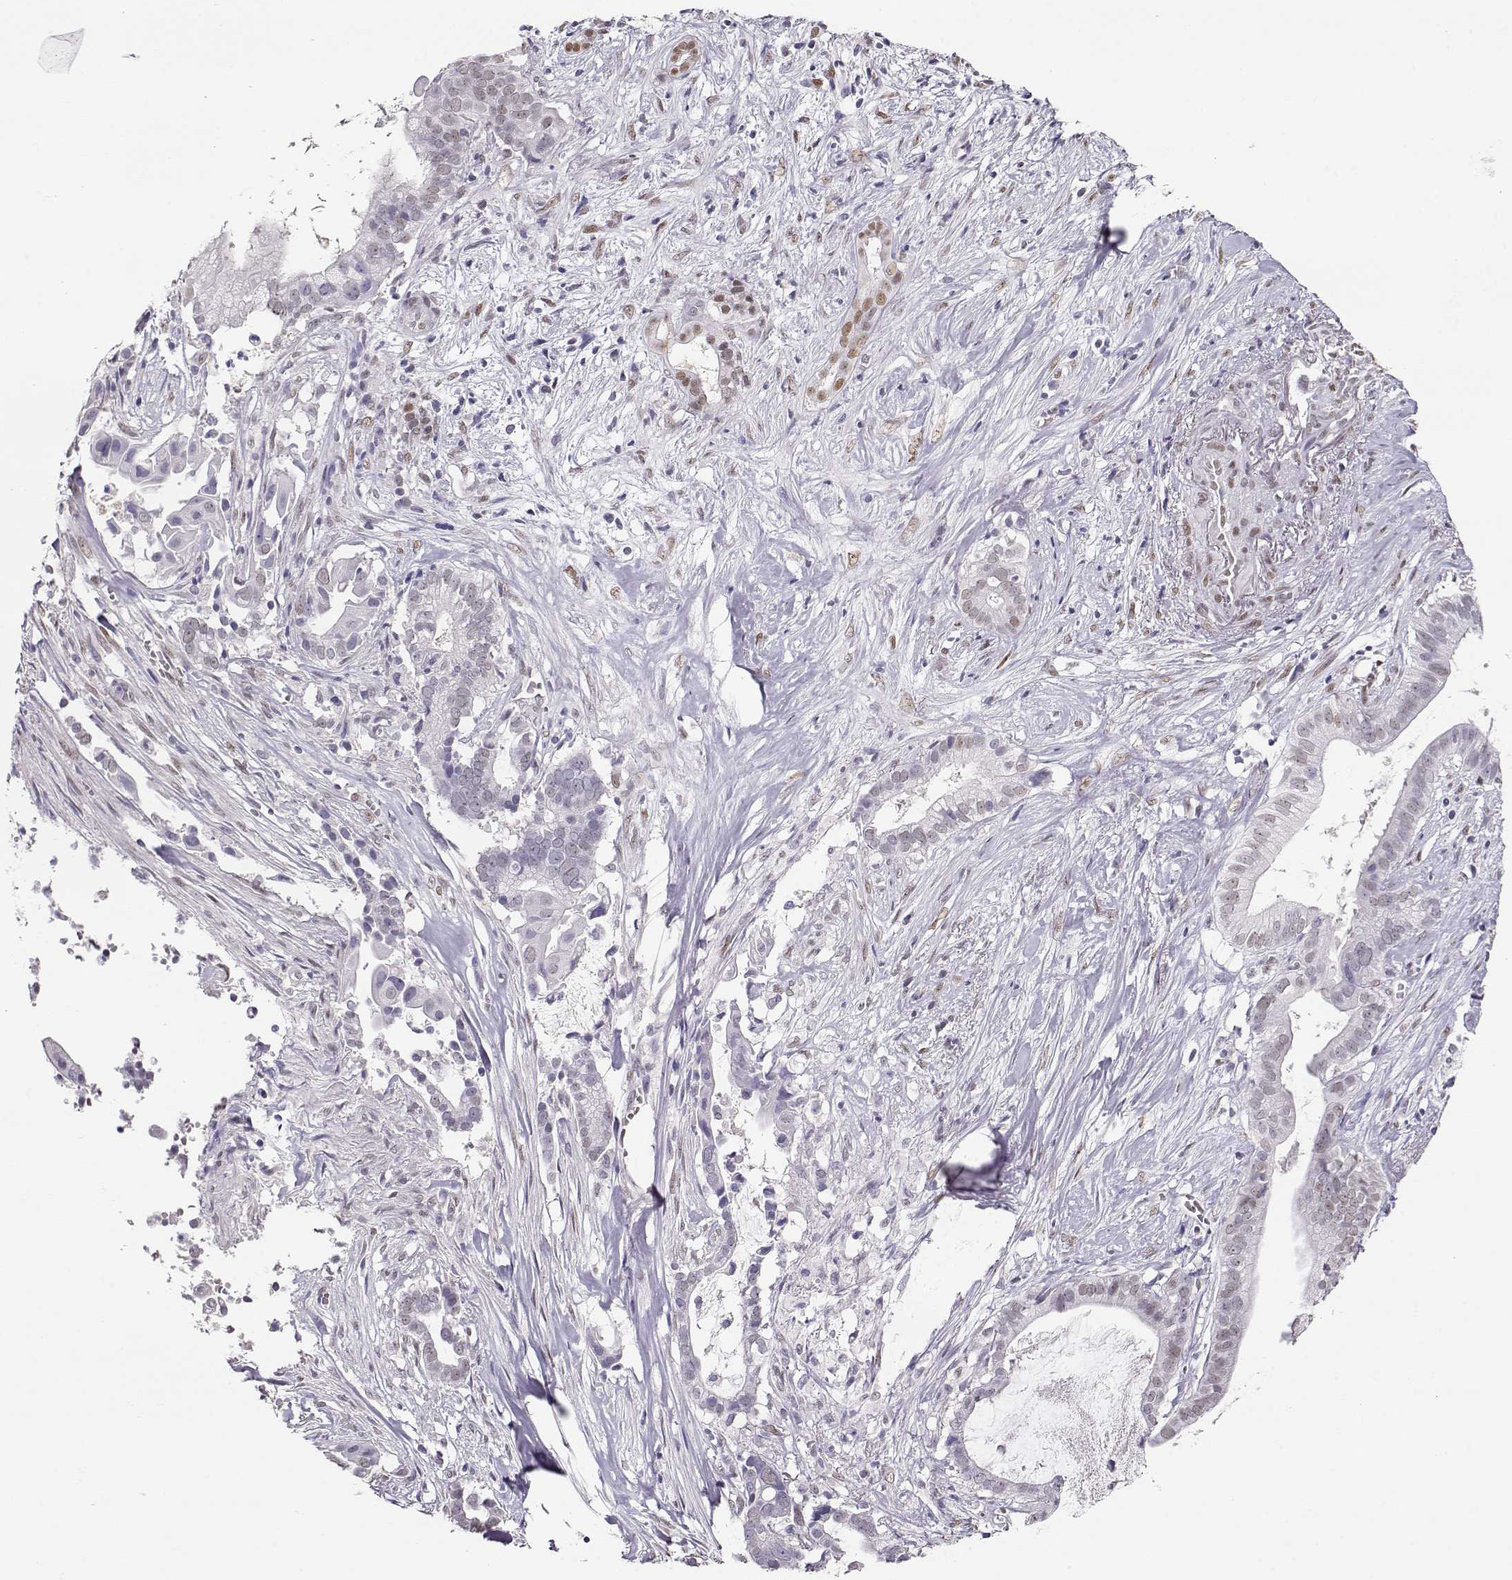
{"staining": {"intensity": "weak", "quantity": "<25%", "location": "nuclear"}, "tissue": "pancreatic cancer", "cell_type": "Tumor cells", "image_type": "cancer", "snomed": [{"axis": "morphology", "description": "Adenocarcinoma, NOS"}, {"axis": "topography", "description": "Pancreas"}], "caption": "Image shows no protein staining in tumor cells of pancreatic adenocarcinoma tissue.", "gene": "POLI", "patient": {"sex": "male", "age": 61}}